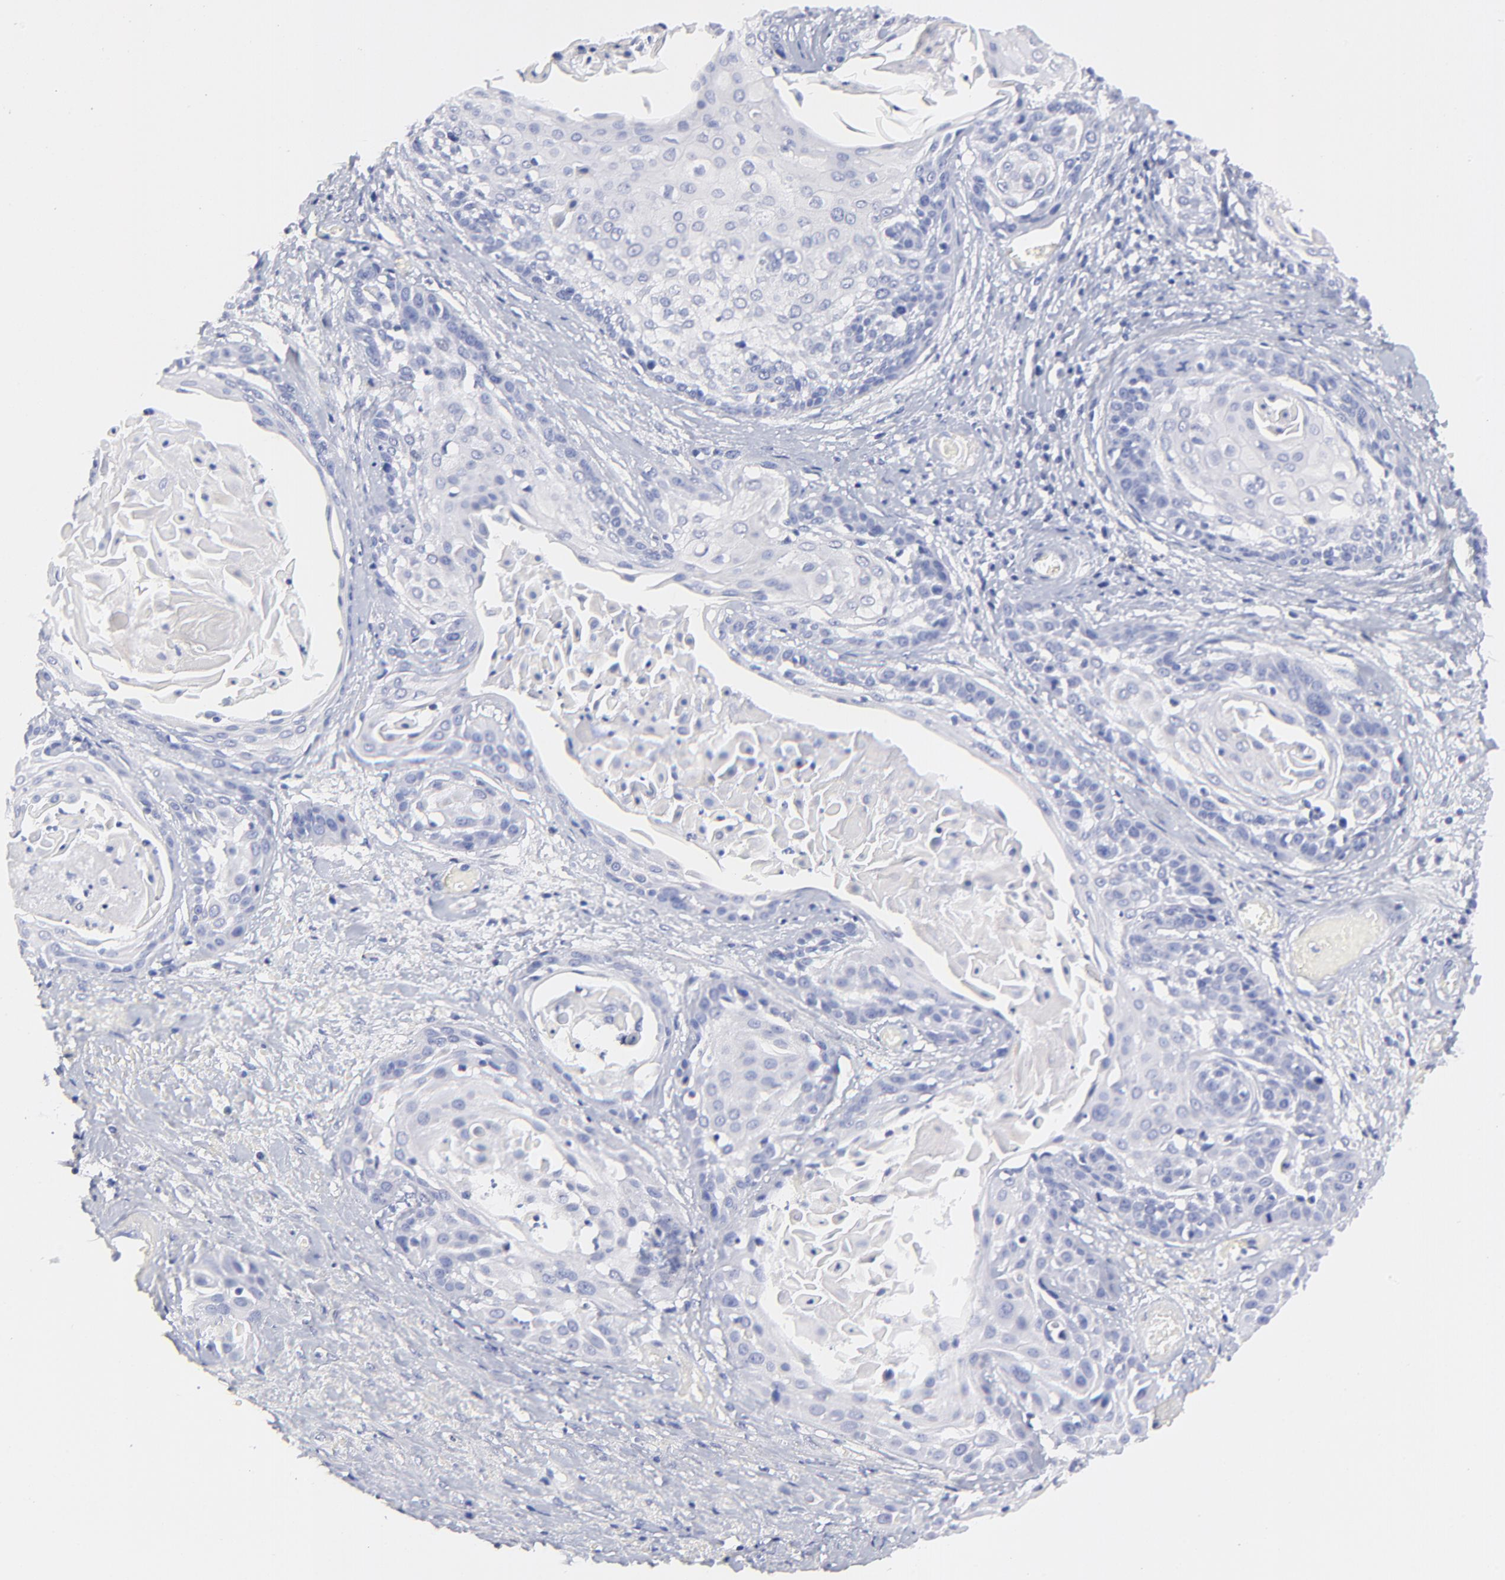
{"staining": {"intensity": "negative", "quantity": "none", "location": "none"}, "tissue": "cervical cancer", "cell_type": "Tumor cells", "image_type": "cancer", "snomed": [{"axis": "morphology", "description": "Squamous cell carcinoma, NOS"}, {"axis": "topography", "description": "Cervix"}], "caption": "Tumor cells are negative for brown protein staining in cervical cancer (squamous cell carcinoma).", "gene": "HORMAD2", "patient": {"sex": "female", "age": 57}}